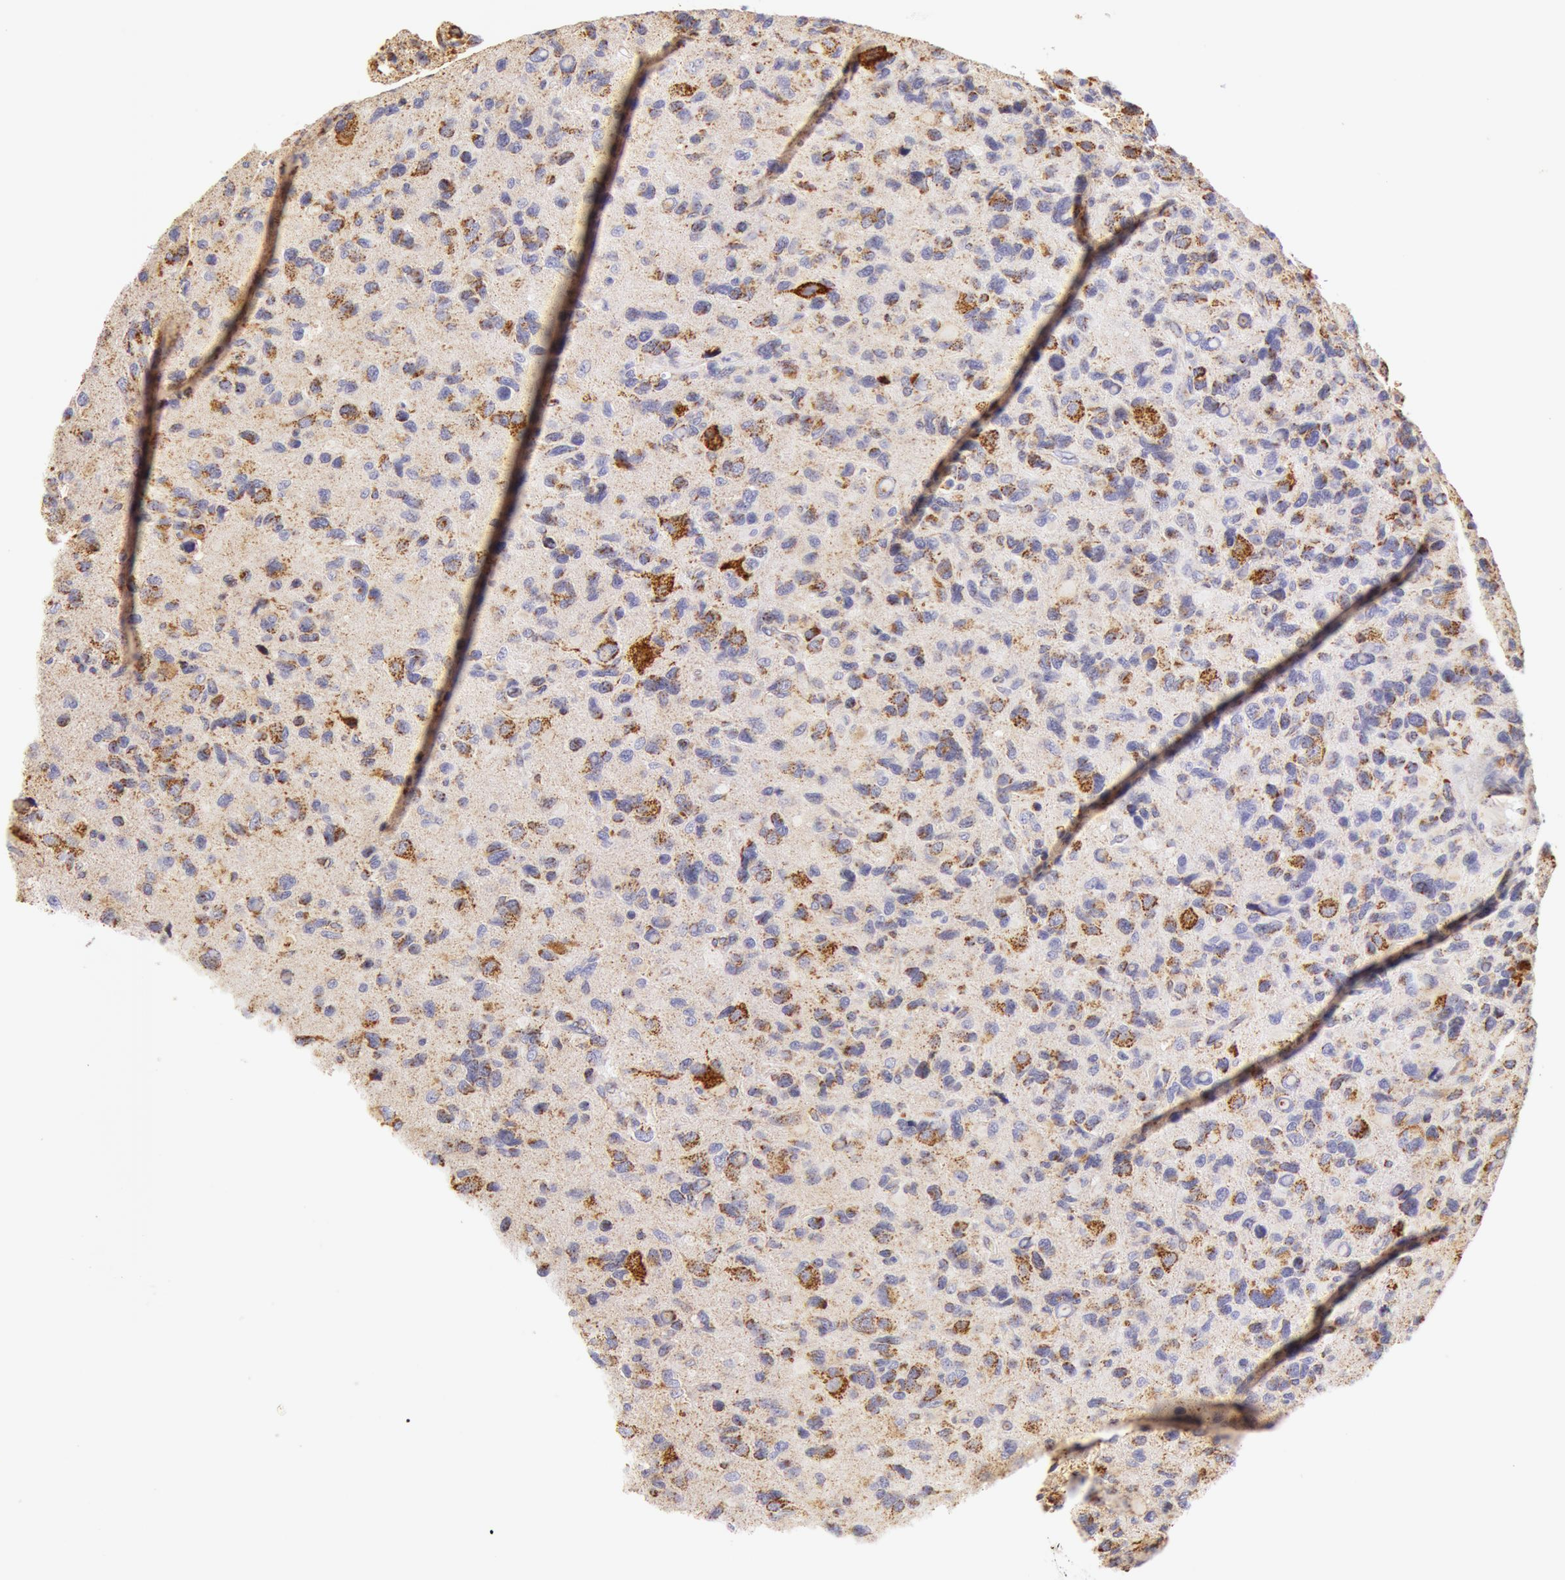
{"staining": {"intensity": "moderate", "quantity": "<25%", "location": "cytoplasmic/membranous"}, "tissue": "glioma", "cell_type": "Tumor cells", "image_type": "cancer", "snomed": [{"axis": "morphology", "description": "Glioma, malignant, High grade"}, {"axis": "topography", "description": "Brain"}], "caption": "Immunohistochemistry (IHC) image of neoplastic tissue: malignant glioma (high-grade) stained using IHC displays low levels of moderate protein expression localized specifically in the cytoplasmic/membranous of tumor cells, appearing as a cytoplasmic/membranous brown color.", "gene": "ATP5F1B", "patient": {"sex": "male", "age": 77}}